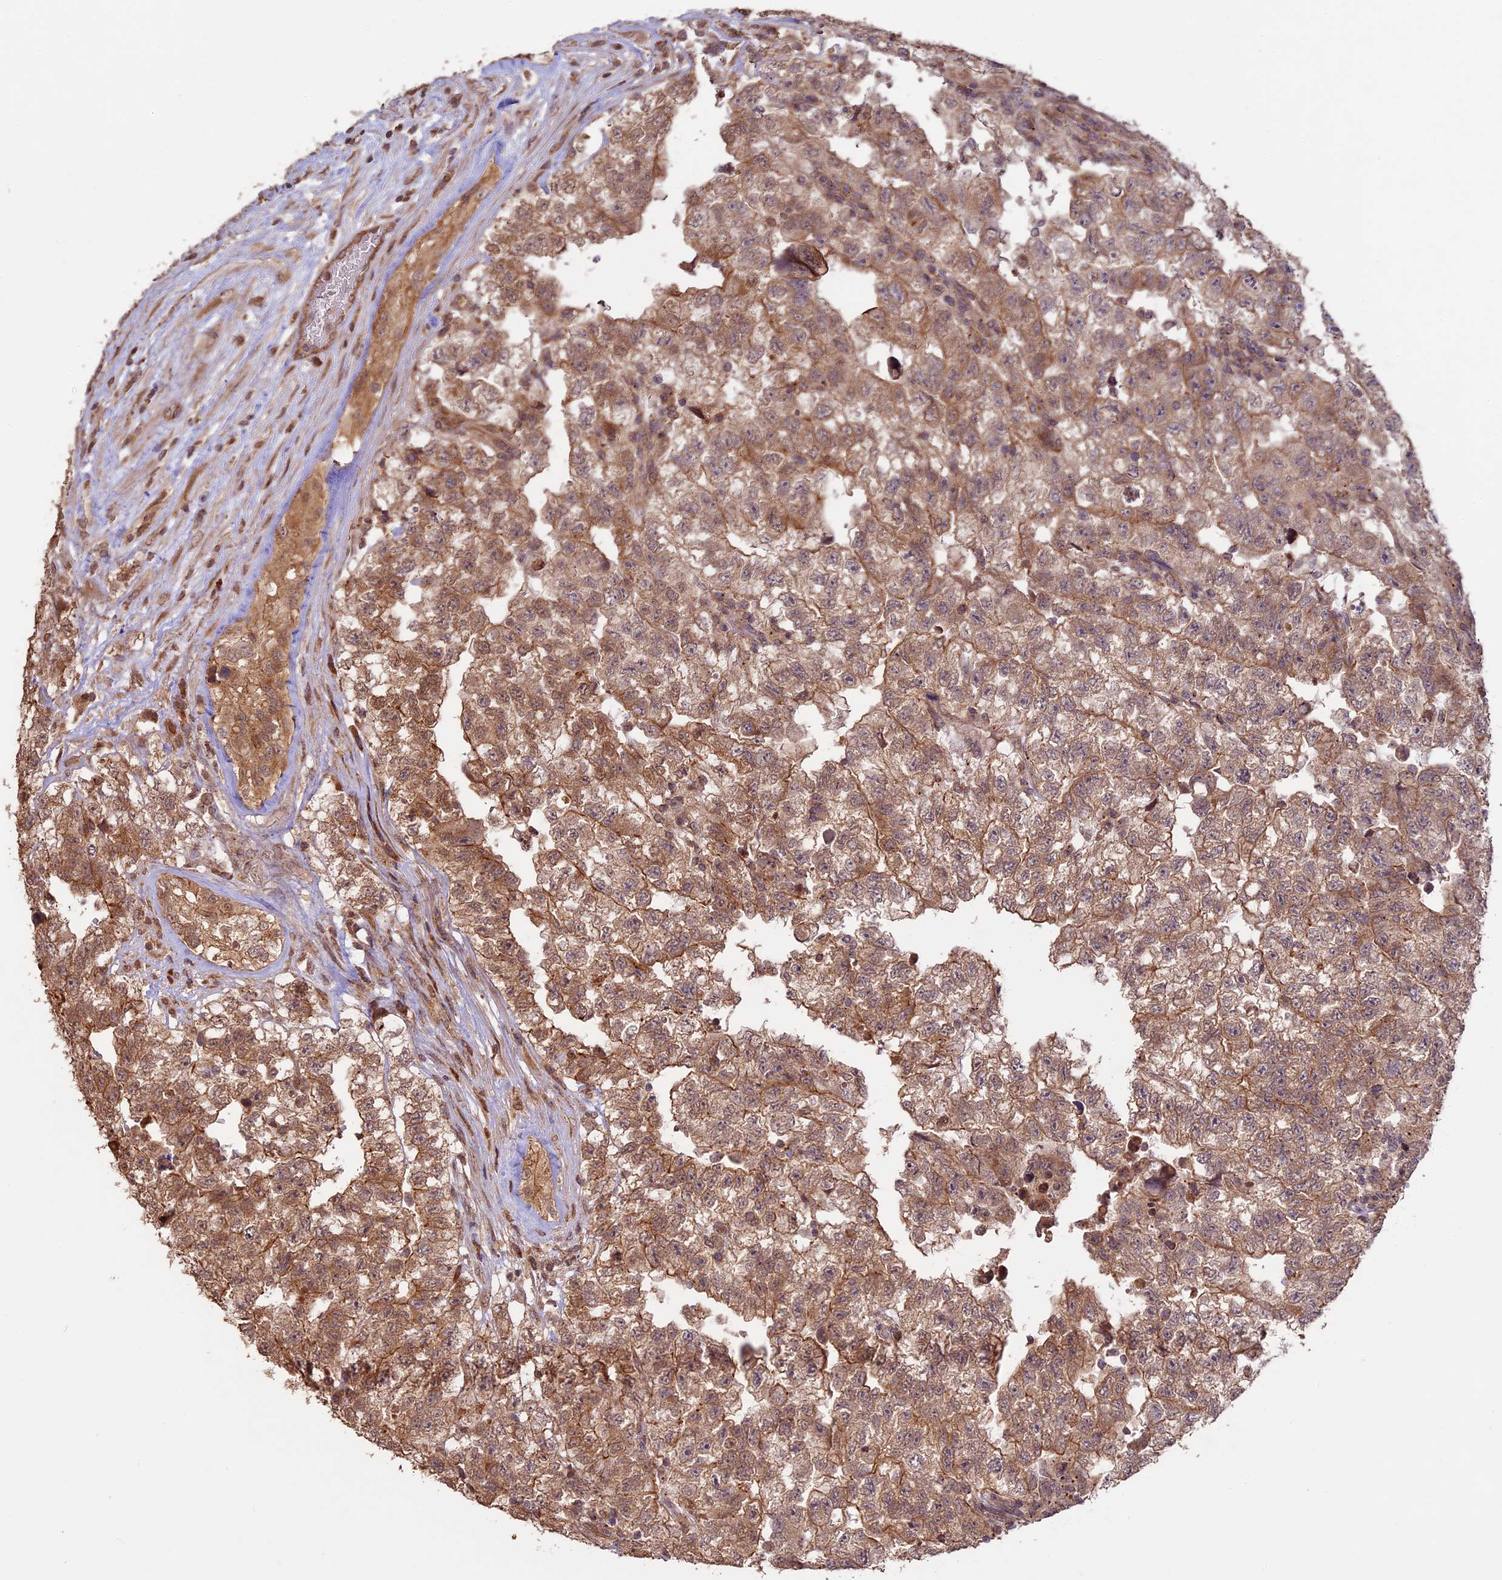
{"staining": {"intensity": "moderate", "quantity": ">75%", "location": "cytoplasmic/membranous"}, "tissue": "testis cancer", "cell_type": "Tumor cells", "image_type": "cancer", "snomed": [{"axis": "morphology", "description": "Carcinoma, Embryonal, NOS"}, {"axis": "topography", "description": "Testis"}], "caption": "High-magnification brightfield microscopy of testis cancer (embryonal carcinoma) stained with DAB (3,3'-diaminobenzidine) (brown) and counterstained with hematoxylin (blue). tumor cells exhibit moderate cytoplasmic/membranous expression is identified in approximately>75% of cells.", "gene": "BCAS4", "patient": {"sex": "male", "age": 36}}